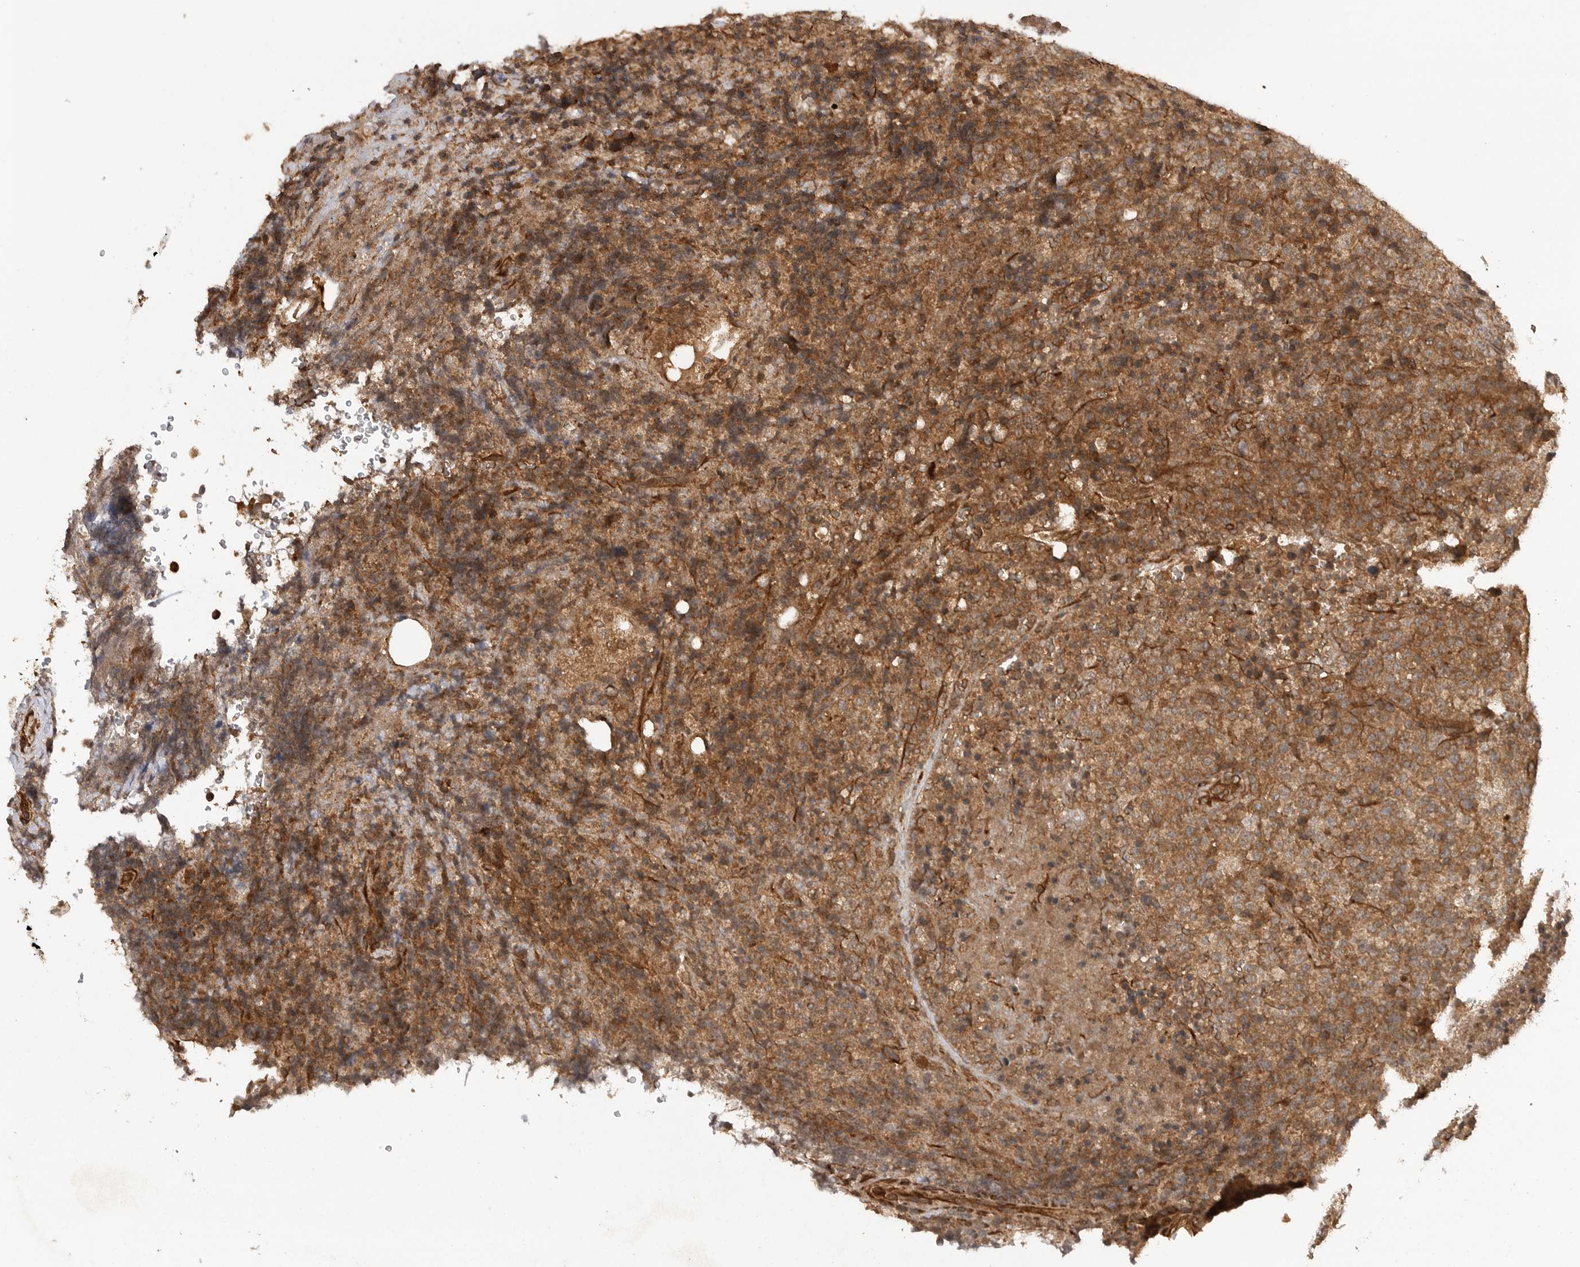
{"staining": {"intensity": "moderate", "quantity": ">75%", "location": "cytoplasmic/membranous"}, "tissue": "lymphoma", "cell_type": "Tumor cells", "image_type": "cancer", "snomed": [{"axis": "morphology", "description": "Malignant lymphoma, non-Hodgkin's type, High grade"}, {"axis": "topography", "description": "Lymph node"}], "caption": "Human lymphoma stained for a protein (brown) demonstrates moderate cytoplasmic/membranous positive positivity in about >75% of tumor cells.", "gene": "PRDX4", "patient": {"sex": "male", "age": 13}}